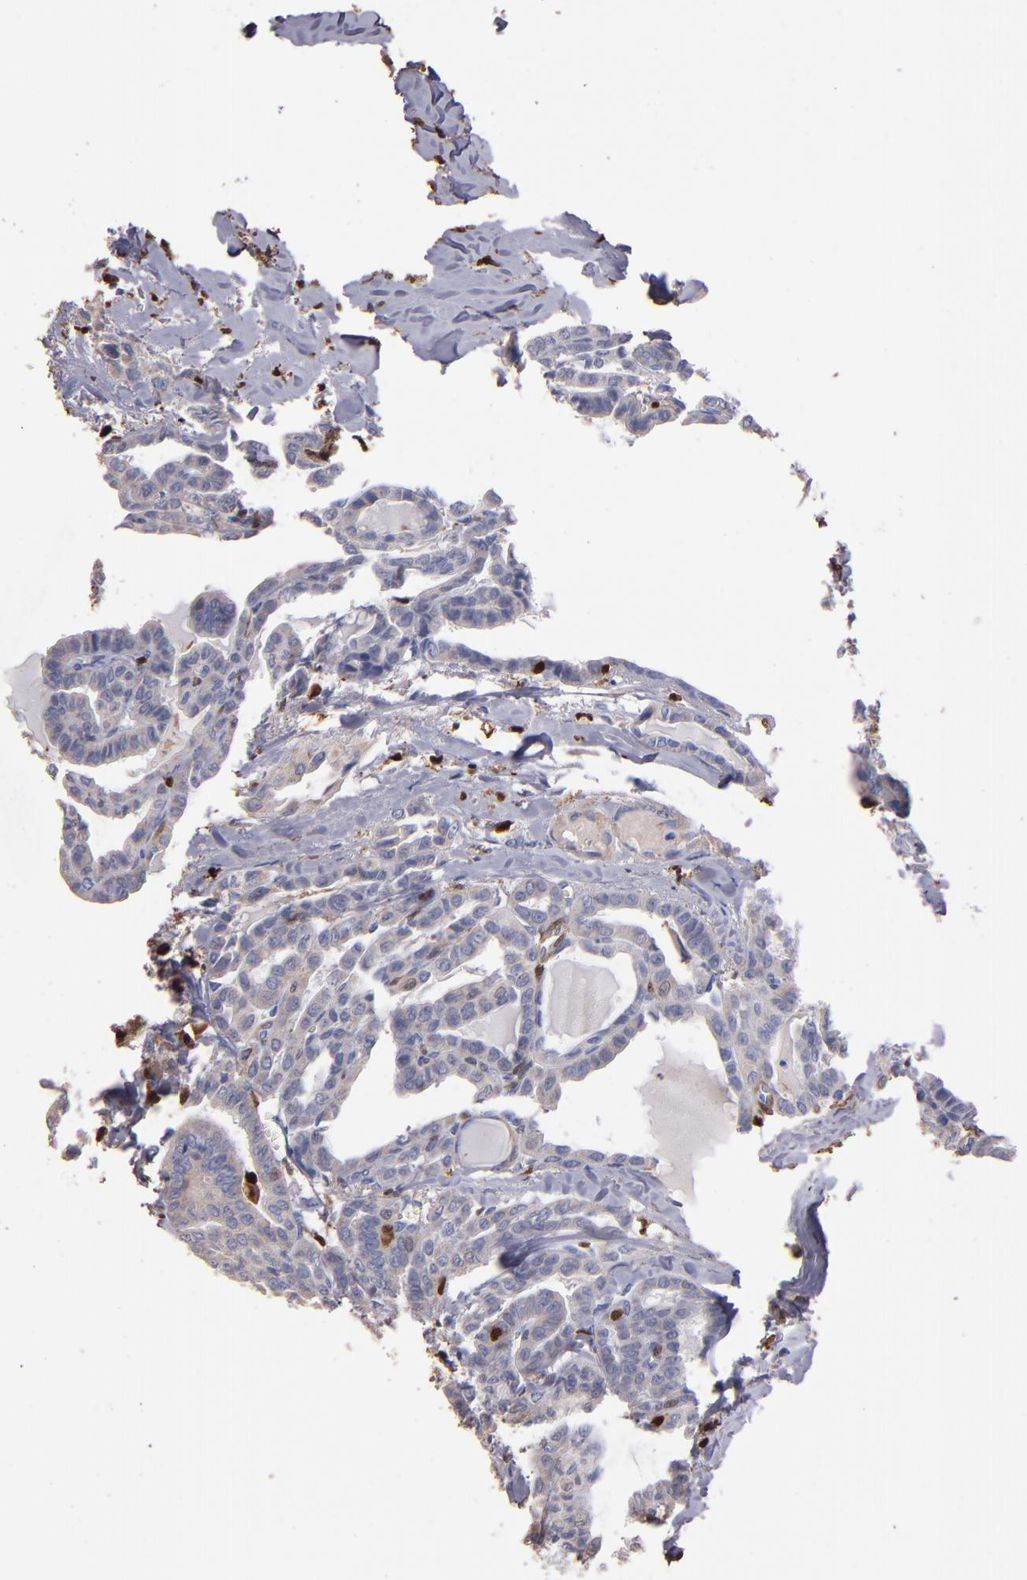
{"staining": {"intensity": "weak", "quantity": ">75%", "location": "cytoplasmic/membranous"}, "tissue": "thyroid cancer", "cell_type": "Tumor cells", "image_type": "cancer", "snomed": [{"axis": "morphology", "description": "Carcinoma, NOS"}, {"axis": "topography", "description": "Thyroid gland"}], "caption": "Carcinoma (thyroid) was stained to show a protein in brown. There is low levels of weak cytoplasmic/membranous expression in about >75% of tumor cells.", "gene": "S100A4", "patient": {"sex": "female", "age": 91}}